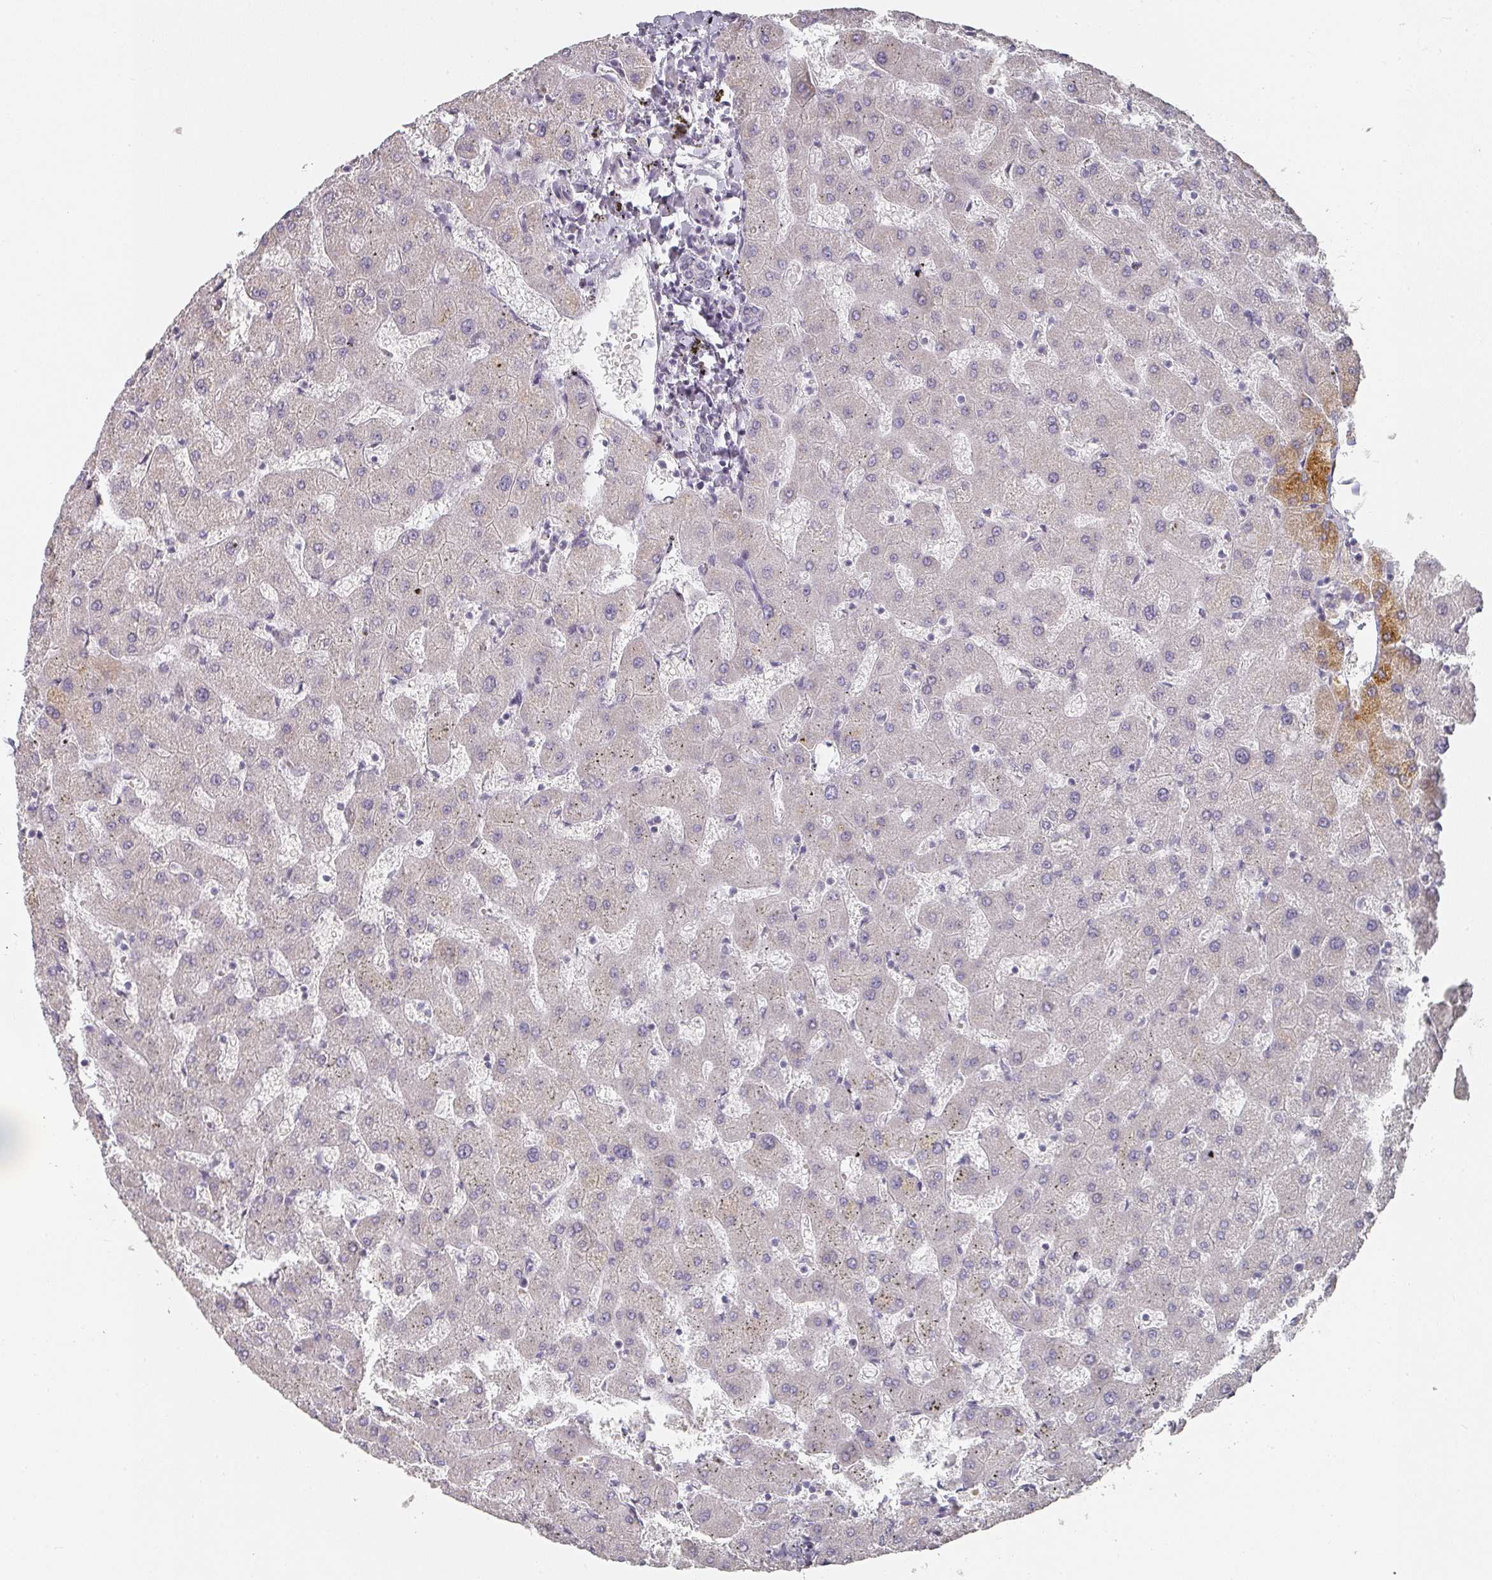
{"staining": {"intensity": "negative", "quantity": "none", "location": "none"}, "tissue": "liver", "cell_type": "Cholangiocytes", "image_type": "normal", "snomed": [{"axis": "morphology", "description": "Normal tissue, NOS"}, {"axis": "topography", "description": "Liver"}], "caption": "IHC photomicrograph of normal liver: human liver stained with DAB (3,3'-diaminobenzidine) exhibits no significant protein staining in cholangiocytes. (DAB (3,3'-diaminobenzidine) immunohistochemistry, high magnification).", "gene": "SHISA2", "patient": {"sex": "female", "age": 63}}